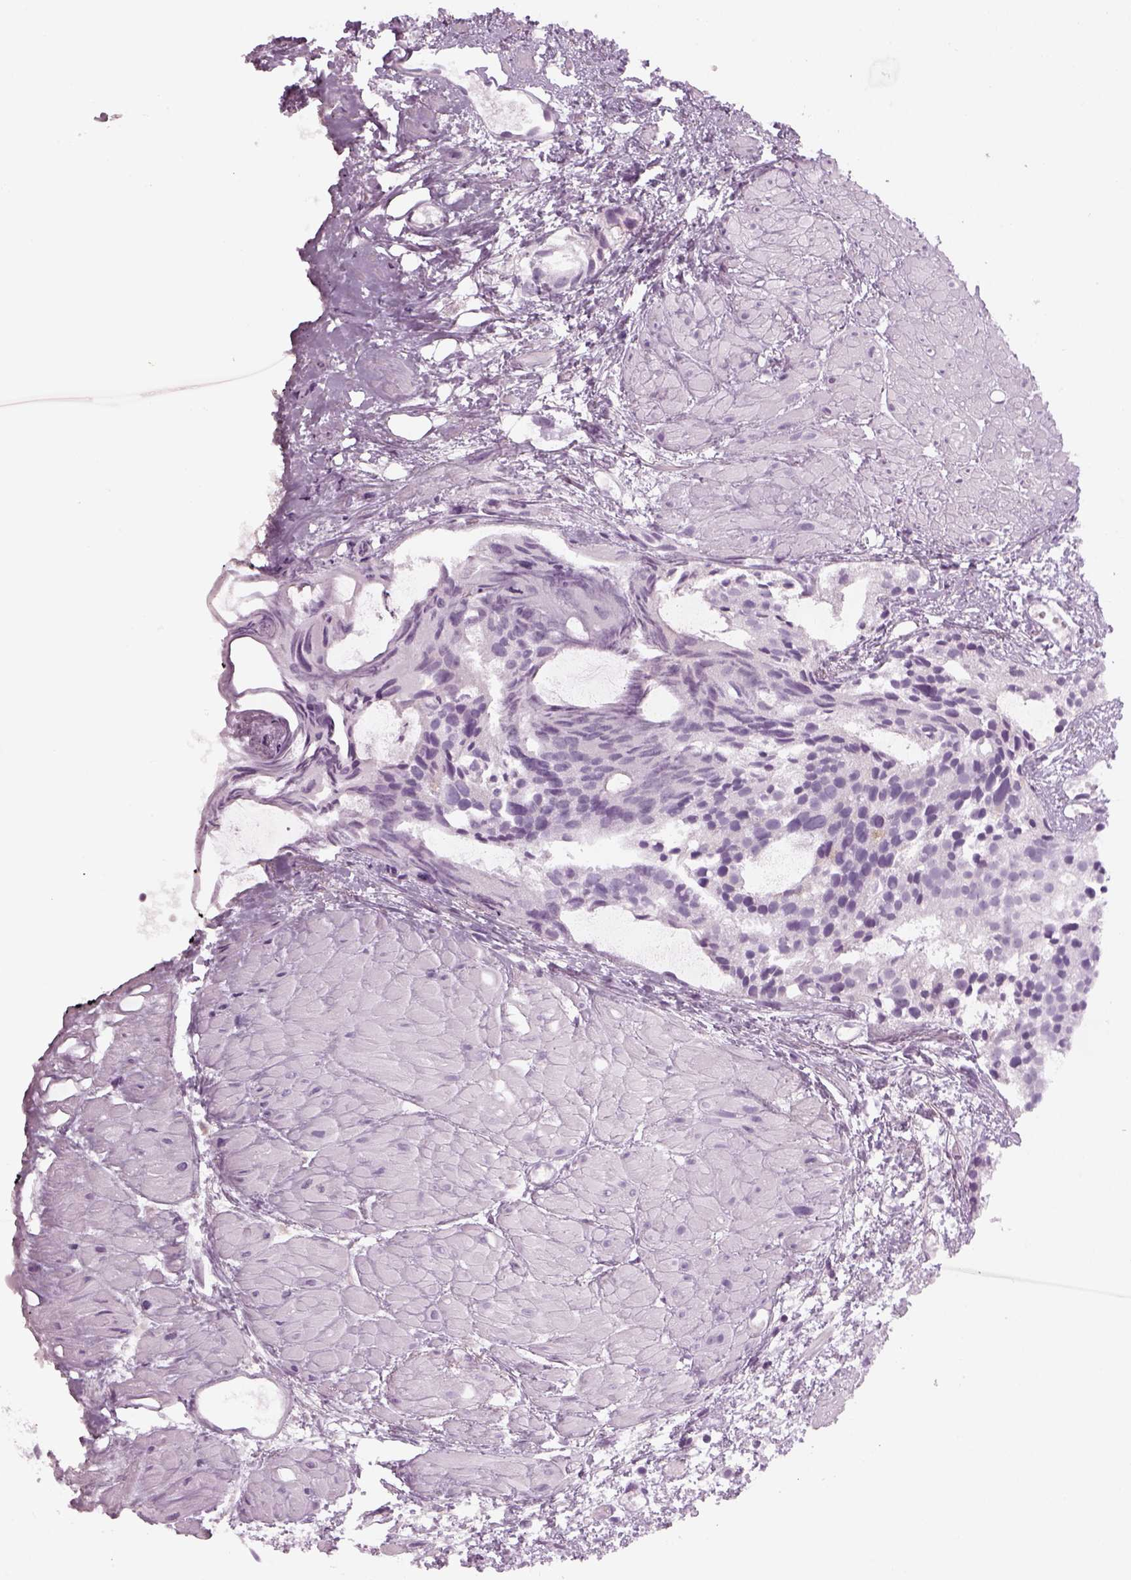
{"staining": {"intensity": "negative", "quantity": "none", "location": "none"}, "tissue": "prostate cancer", "cell_type": "Tumor cells", "image_type": "cancer", "snomed": [{"axis": "morphology", "description": "Adenocarcinoma, High grade"}, {"axis": "topography", "description": "Prostate"}], "caption": "Histopathology image shows no protein staining in tumor cells of prostate high-grade adenocarcinoma tissue. The staining is performed using DAB brown chromogen with nuclei counter-stained in using hematoxylin.", "gene": "SAG", "patient": {"sex": "male", "age": 79}}